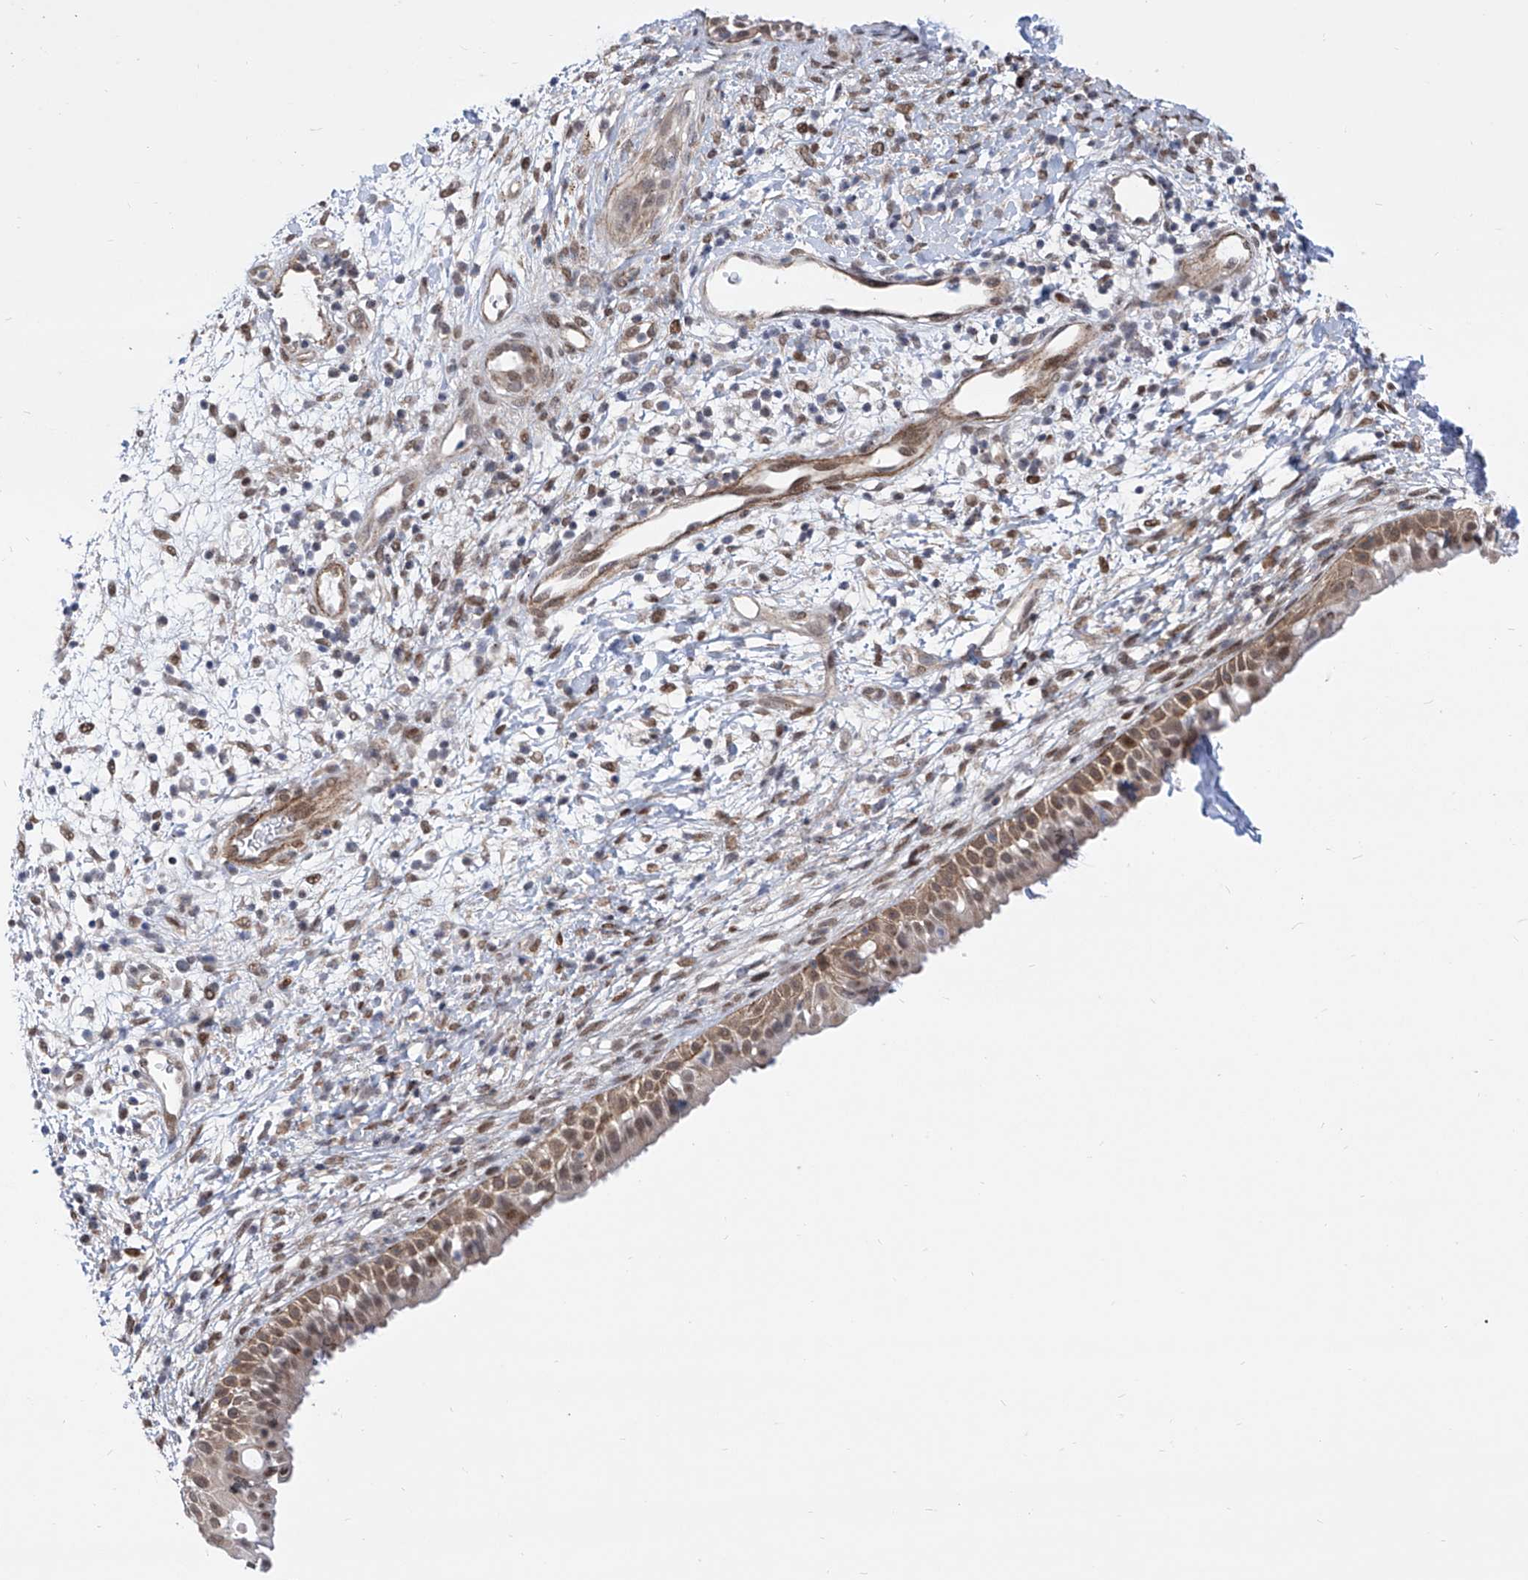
{"staining": {"intensity": "moderate", "quantity": "25%-75%", "location": "cytoplasmic/membranous,nuclear"}, "tissue": "nasopharynx", "cell_type": "Respiratory epithelial cells", "image_type": "normal", "snomed": [{"axis": "morphology", "description": "Normal tissue, NOS"}, {"axis": "topography", "description": "Nasopharynx"}], "caption": "Immunohistochemistry of unremarkable human nasopharynx exhibits medium levels of moderate cytoplasmic/membranous,nuclear staining in approximately 25%-75% of respiratory epithelial cells. The protein of interest is shown in brown color, while the nuclei are stained blue.", "gene": "CEP290", "patient": {"sex": "male", "age": 22}}